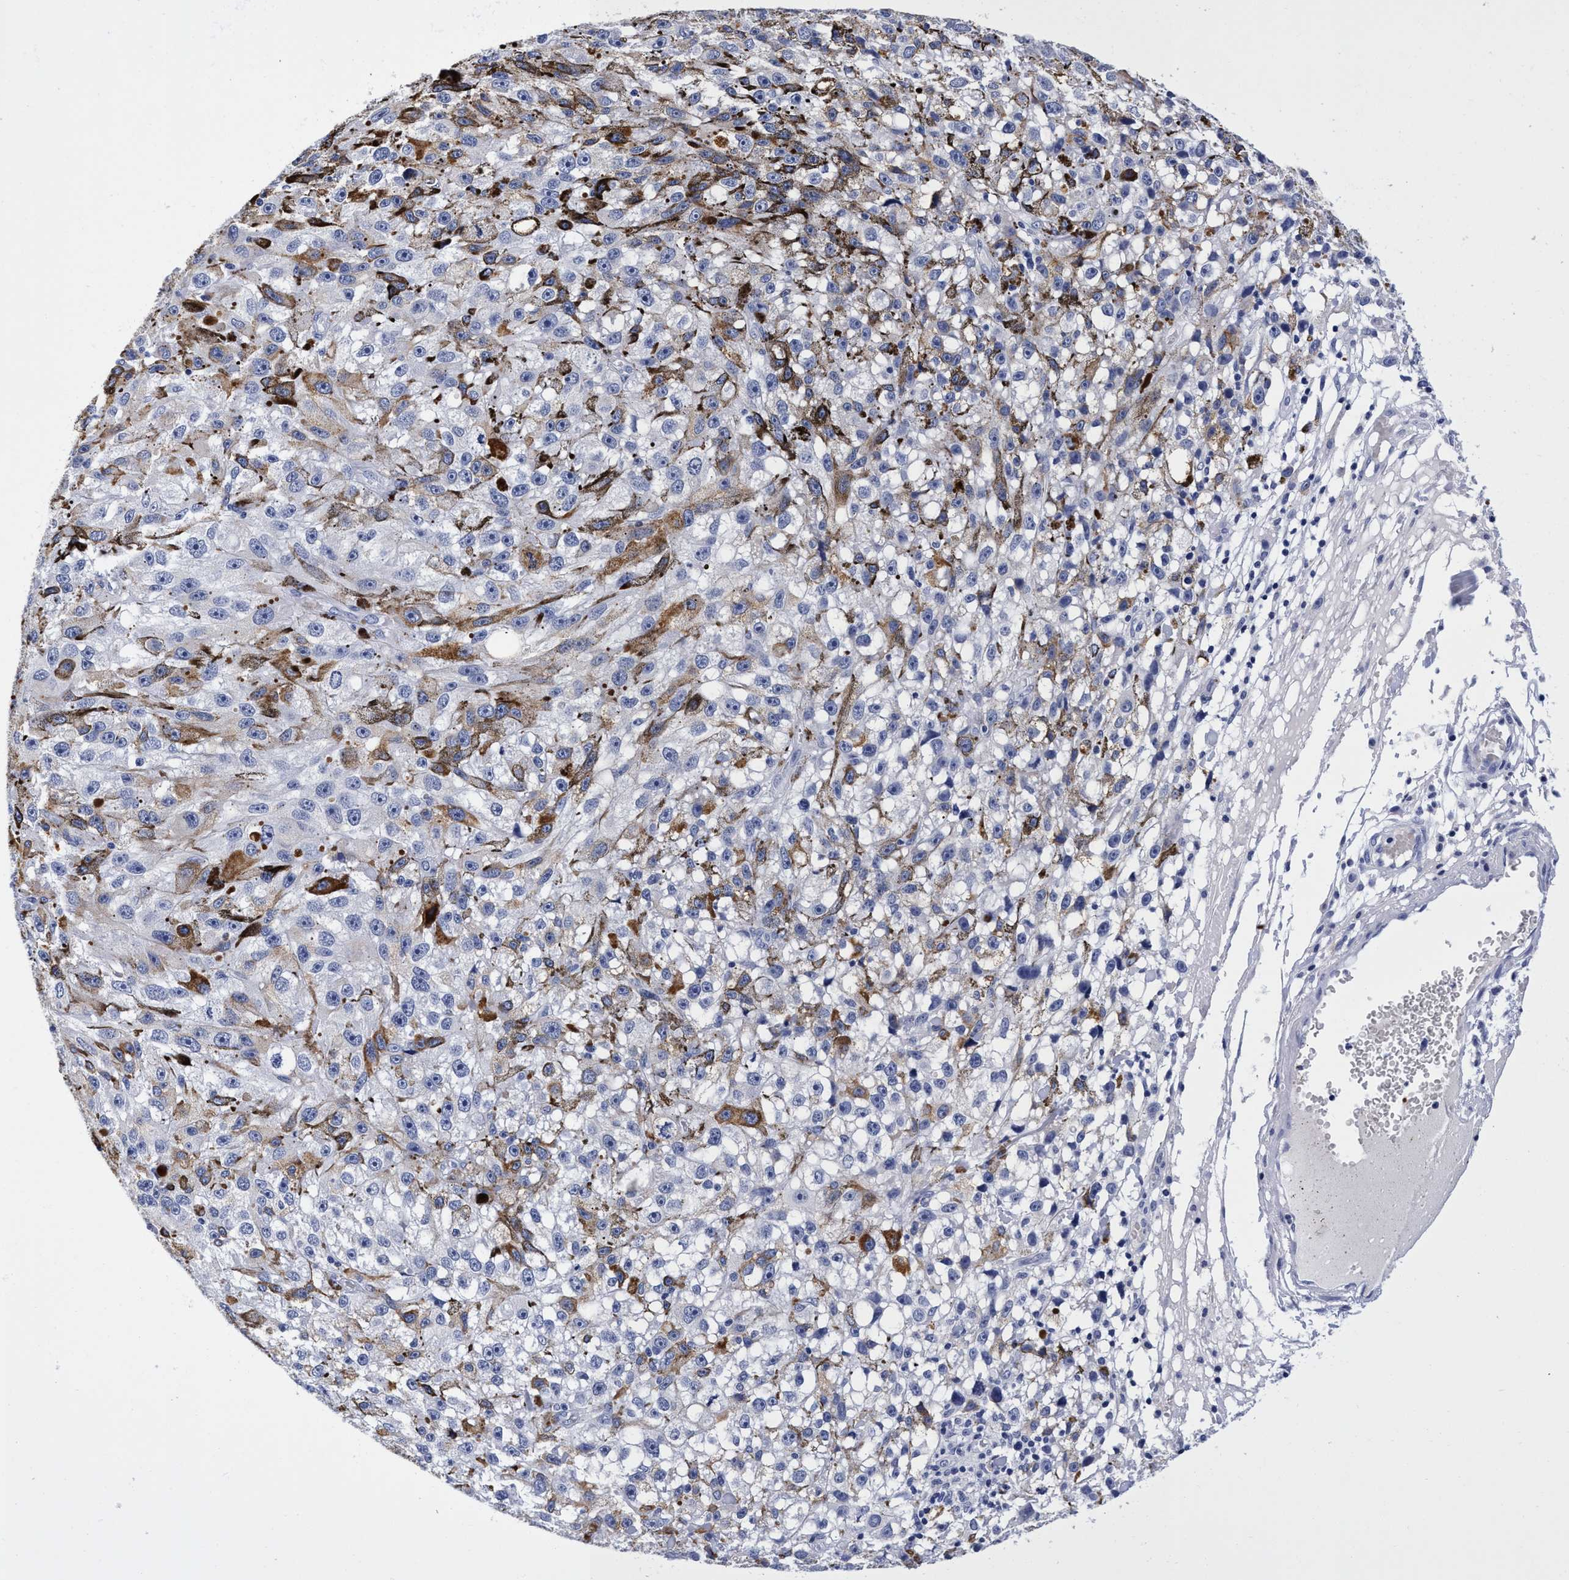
{"staining": {"intensity": "negative", "quantity": "none", "location": "none"}, "tissue": "melanoma", "cell_type": "Tumor cells", "image_type": "cancer", "snomed": [{"axis": "morphology", "description": "Malignant melanoma, NOS"}, {"axis": "topography", "description": "Skin"}], "caption": "This is an immunohistochemistry micrograph of human malignant melanoma. There is no staining in tumor cells.", "gene": "PLPPR1", "patient": {"sex": "female", "age": 104}}